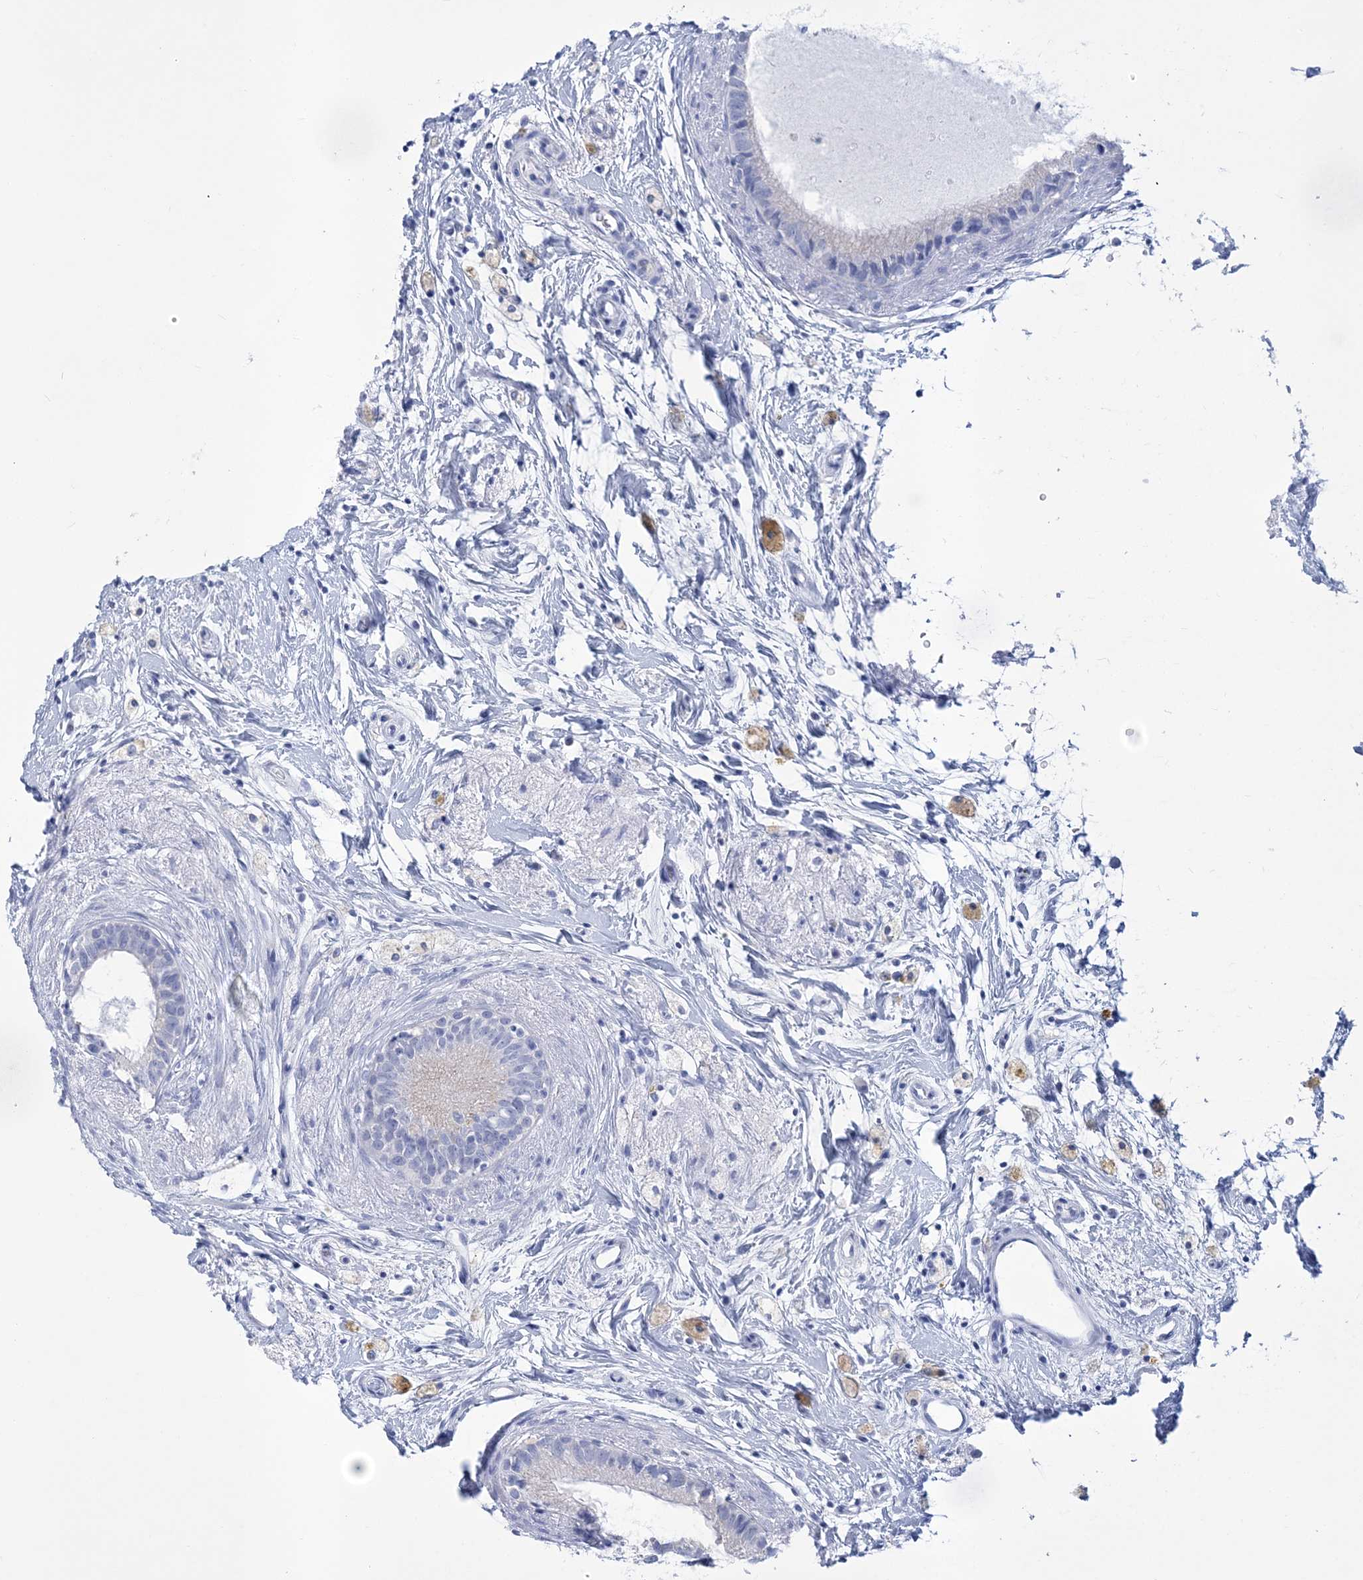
{"staining": {"intensity": "negative", "quantity": "none", "location": "none"}, "tissue": "epididymis", "cell_type": "Glandular cells", "image_type": "normal", "snomed": [{"axis": "morphology", "description": "Normal tissue, NOS"}, {"axis": "topography", "description": "Epididymis"}], "caption": "Glandular cells show no significant protein expression in benign epididymis. (Immunohistochemistry, brightfield microscopy, high magnification).", "gene": "RBP2", "patient": {"sex": "male", "age": 80}}